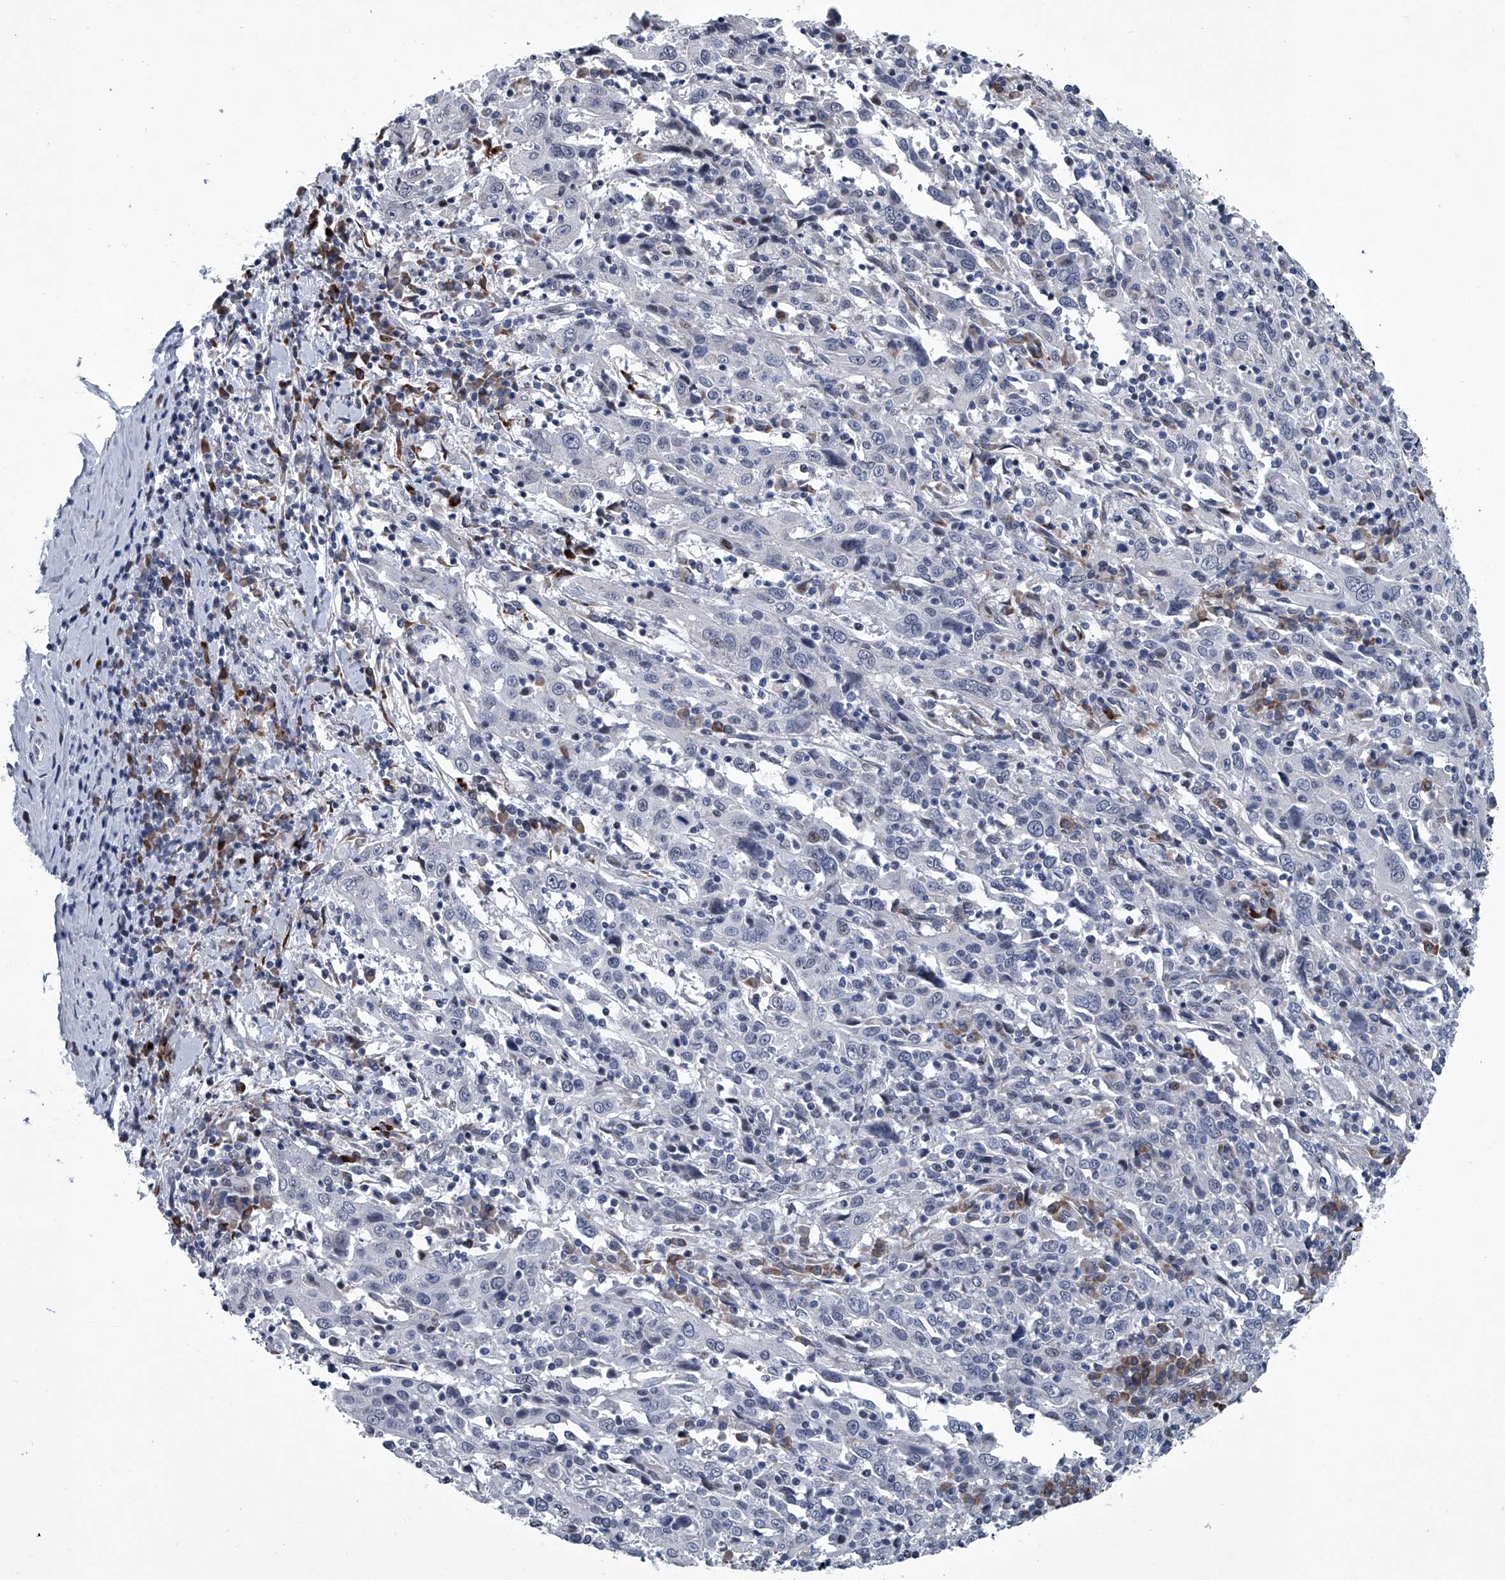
{"staining": {"intensity": "negative", "quantity": "none", "location": "none"}, "tissue": "cervical cancer", "cell_type": "Tumor cells", "image_type": "cancer", "snomed": [{"axis": "morphology", "description": "Squamous cell carcinoma, NOS"}, {"axis": "topography", "description": "Cervix"}], "caption": "Protein analysis of cervical cancer shows no significant expression in tumor cells.", "gene": "PPP2R5D", "patient": {"sex": "female", "age": 46}}